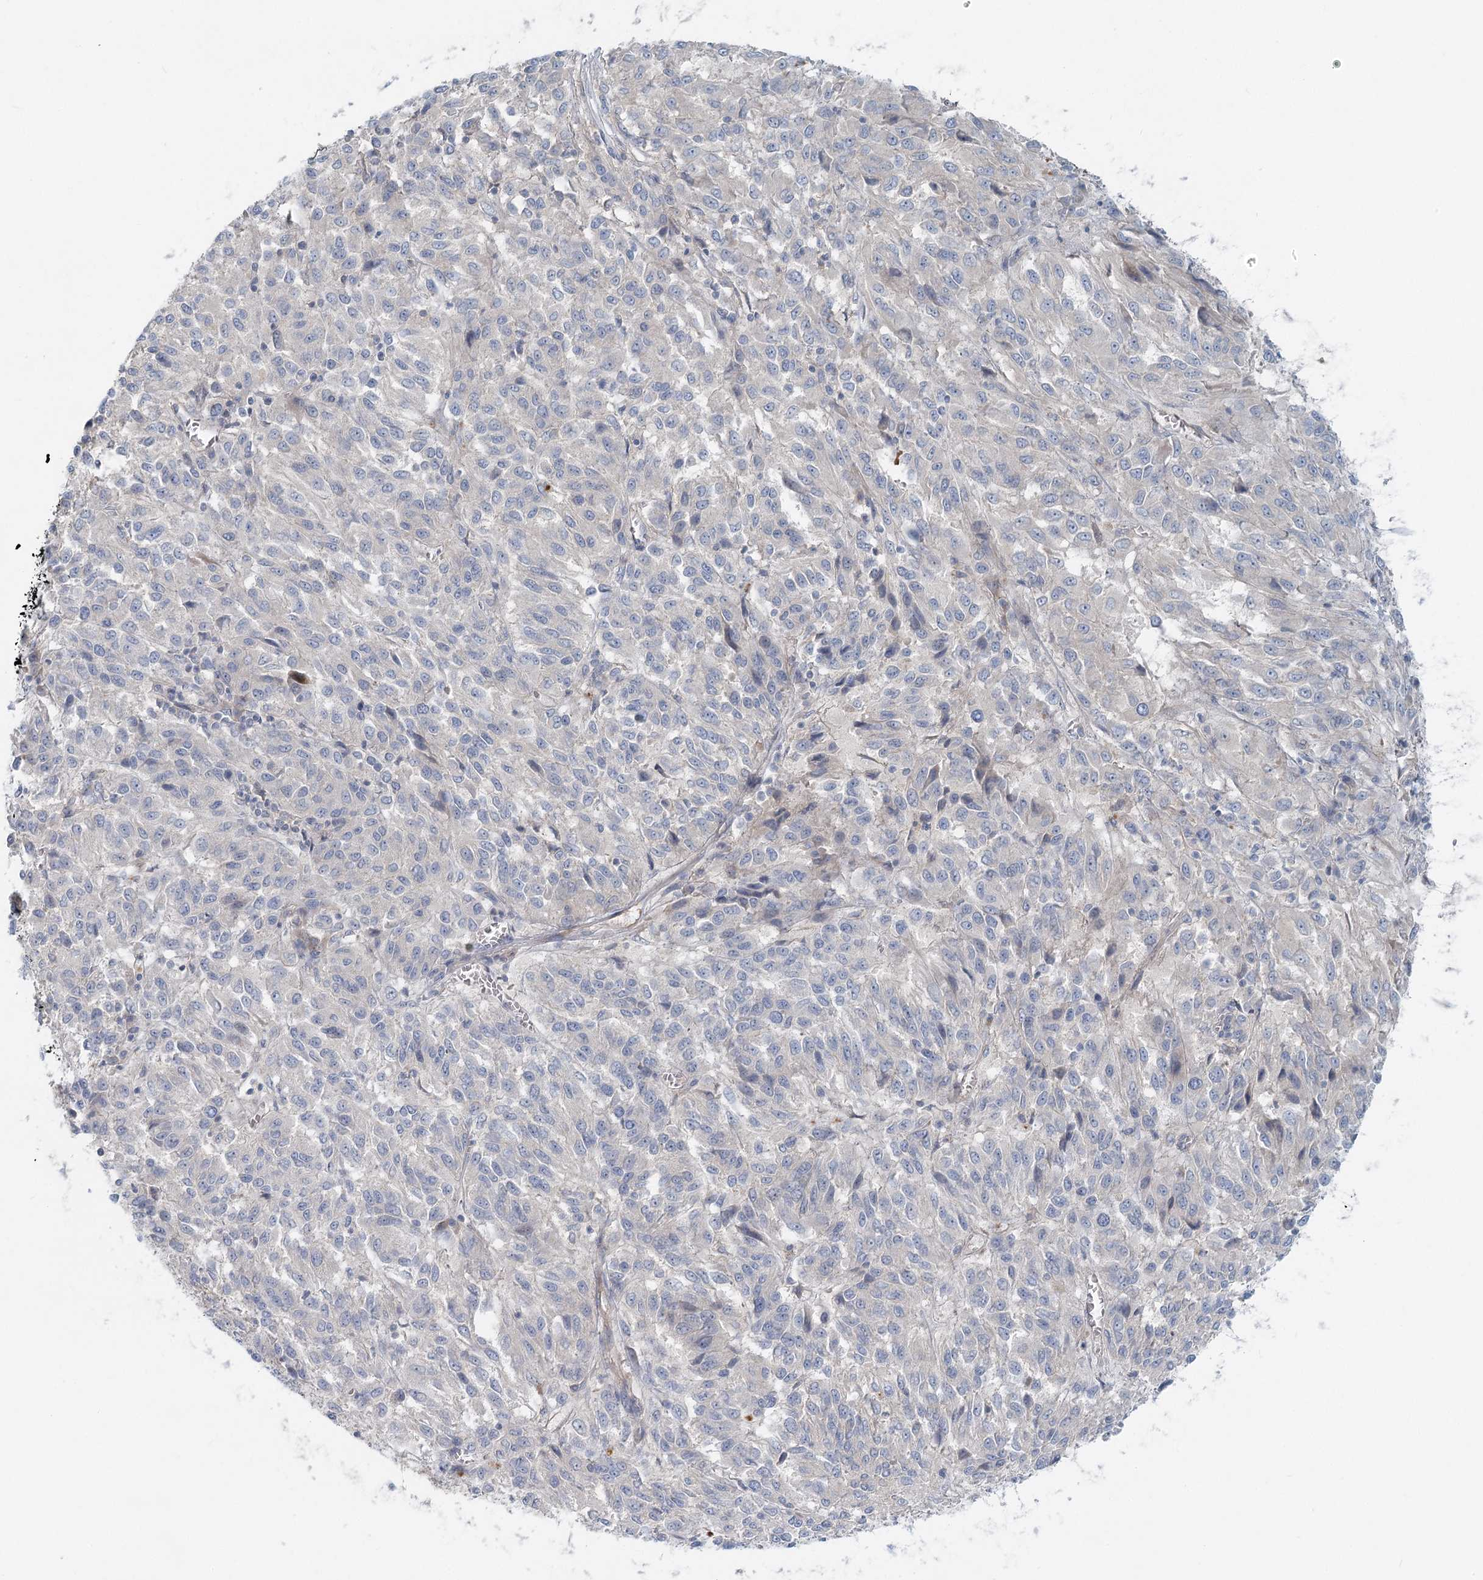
{"staining": {"intensity": "negative", "quantity": "none", "location": "none"}, "tissue": "melanoma", "cell_type": "Tumor cells", "image_type": "cancer", "snomed": [{"axis": "morphology", "description": "Malignant melanoma, Metastatic site"}, {"axis": "topography", "description": "Lung"}], "caption": "Histopathology image shows no significant protein positivity in tumor cells of malignant melanoma (metastatic site). The staining is performed using DAB (3,3'-diaminobenzidine) brown chromogen with nuclei counter-stained in using hematoxylin.", "gene": "DNMBP", "patient": {"sex": "male", "age": 64}}